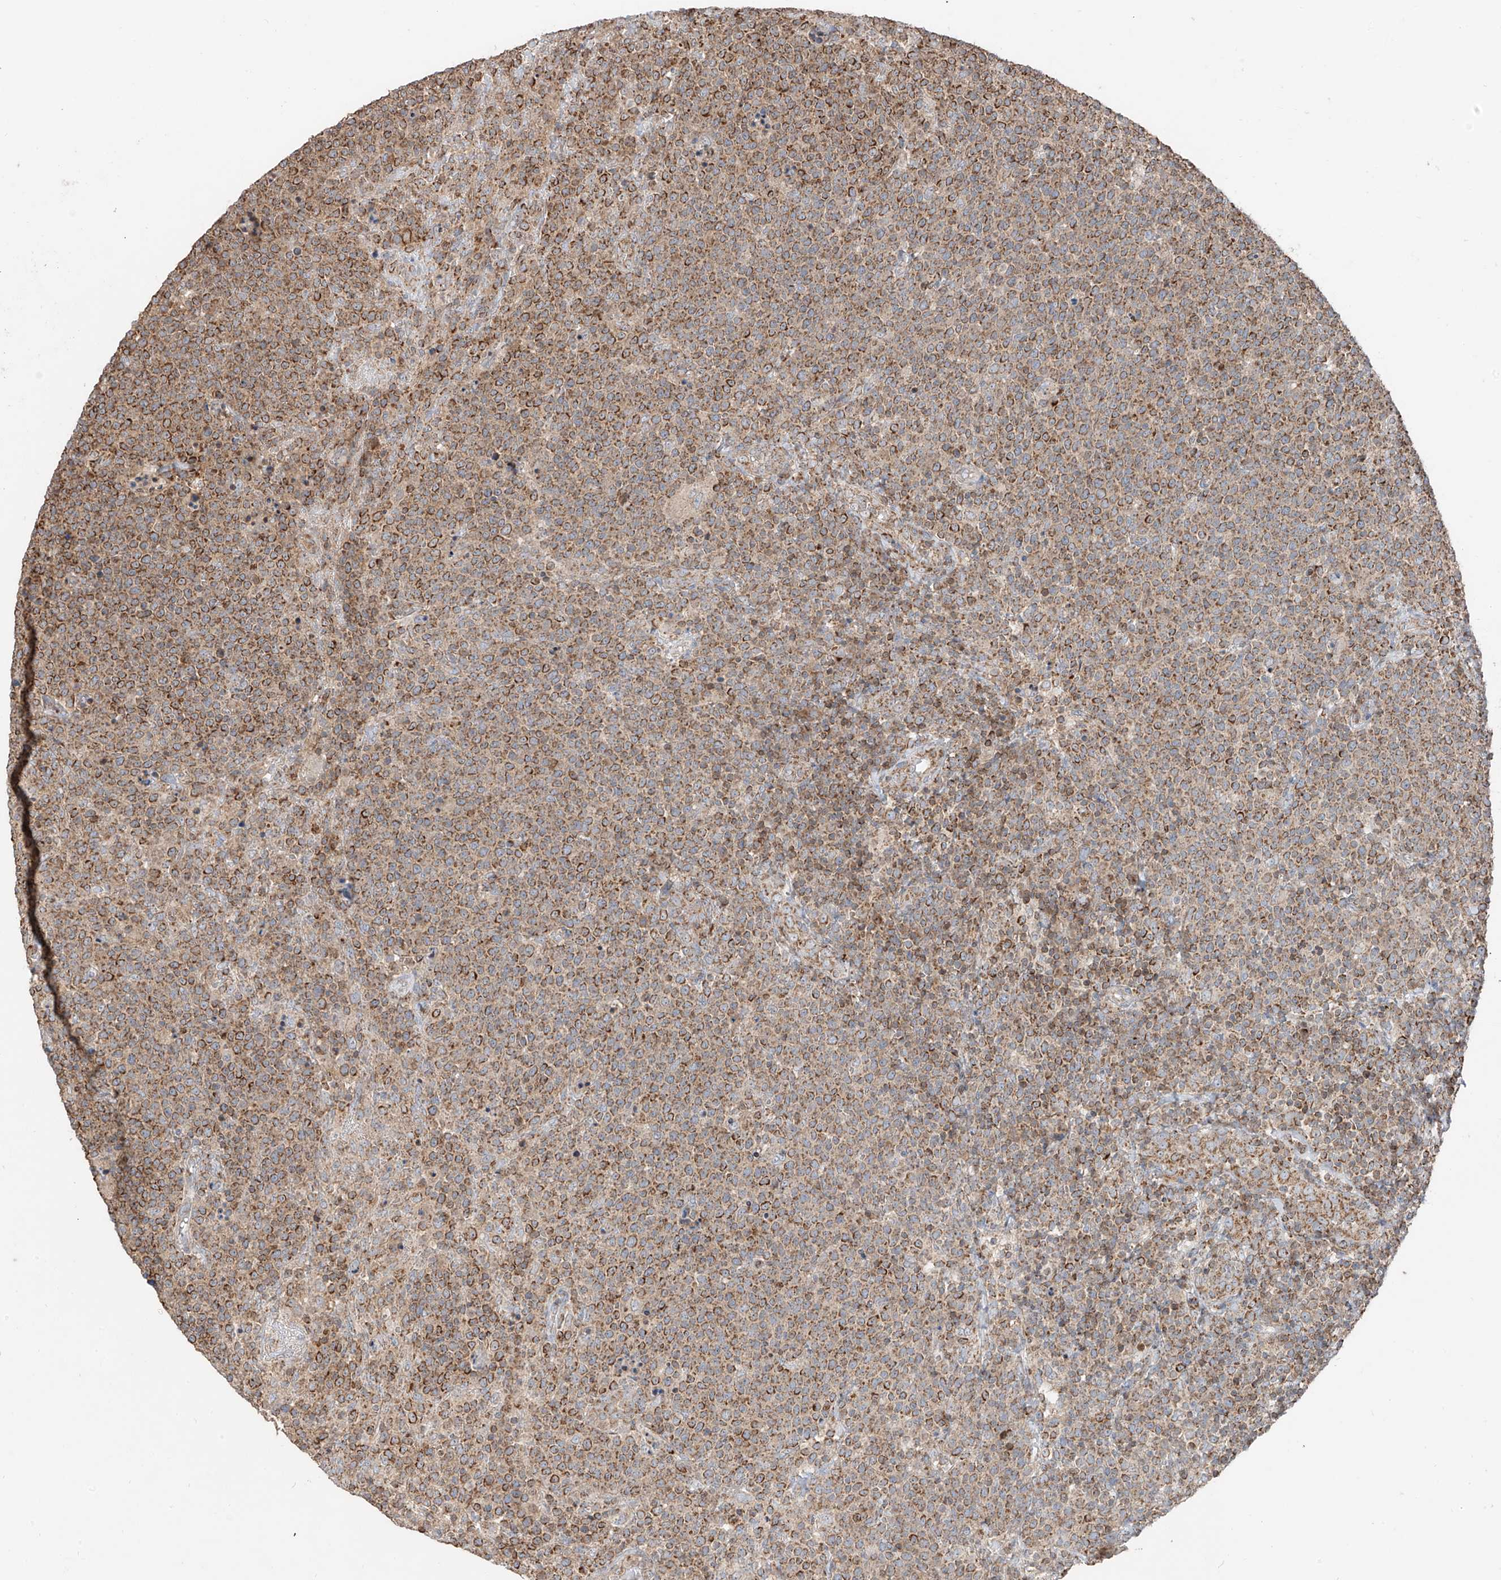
{"staining": {"intensity": "moderate", "quantity": ">75%", "location": "cytoplasmic/membranous"}, "tissue": "lymphoma", "cell_type": "Tumor cells", "image_type": "cancer", "snomed": [{"axis": "morphology", "description": "Malignant lymphoma, non-Hodgkin's type, High grade"}, {"axis": "topography", "description": "Lymph node"}], "caption": "Tumor cells demonstrate medium levels of moderate cytoplasmic/membranous staining in about >75% of cells in human malignant lymphoma, non-Hodgkin's type (high-grade).", "gene": "ETHE1", "patient": {"sex": "male", "age": 61}}